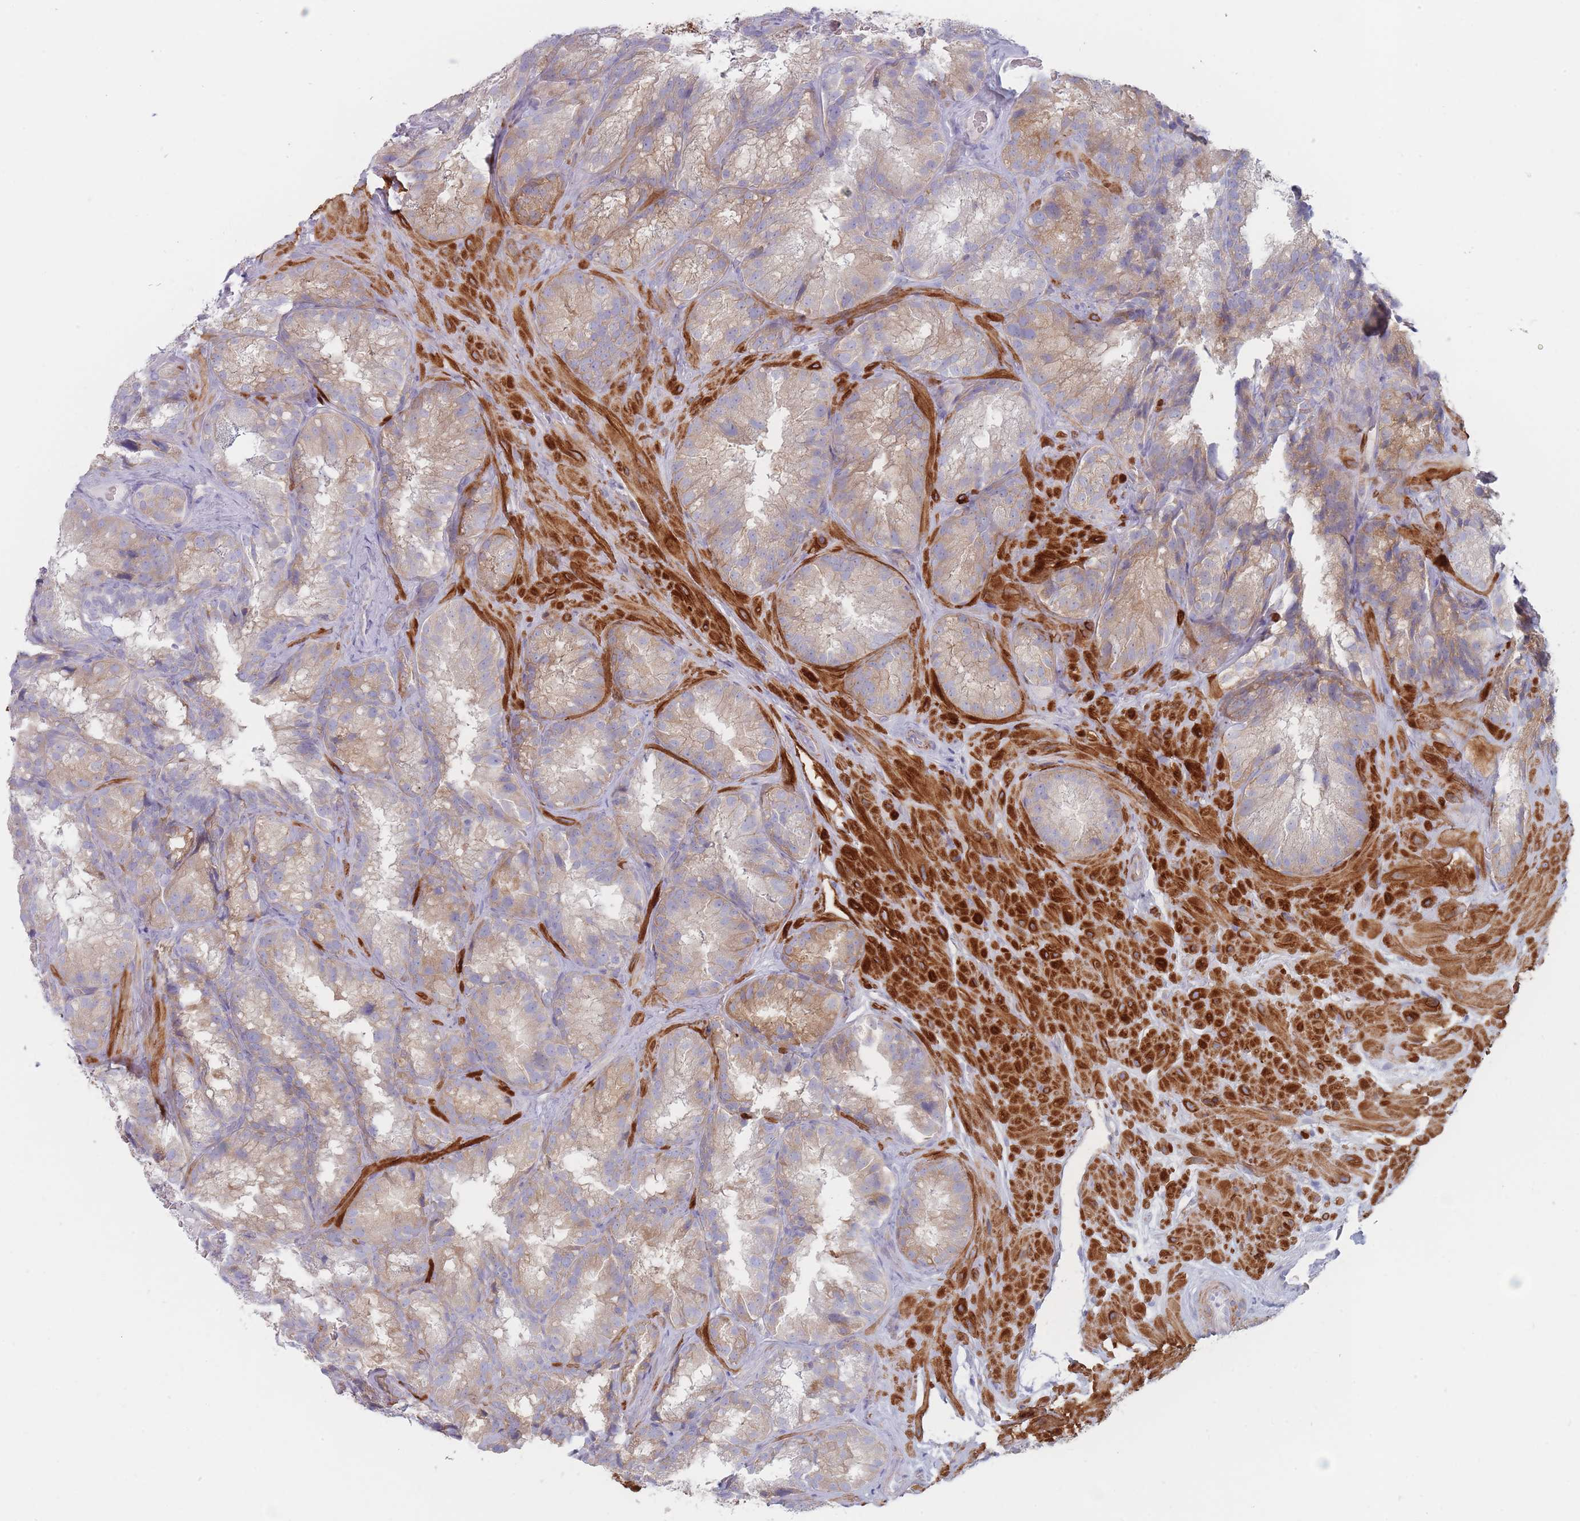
{"staining": {"intensity": "moderate", "quantity": "25%-75%", "location": "cytoplasmic/membranous"}, "tissue": "seminal vesicle", "cell_type": "Glandular cells", "image_type": "normal", "snomed": [{"axis": "morphology", "description": "Normal tissue, NOS"}, {"axis": "topography", "description": "Seminal veicle"}], "caption": "The histopathology image displays staining of normal seminal vesicle, revealing moderate cytoplasmic/membranous protein staining (brown color) within glandular cells. (brown staining indicates protein expression, while blue staining denotes nuclei).", "gene": "ERBIN", "patient": {"sex": "male", "age": 58}}